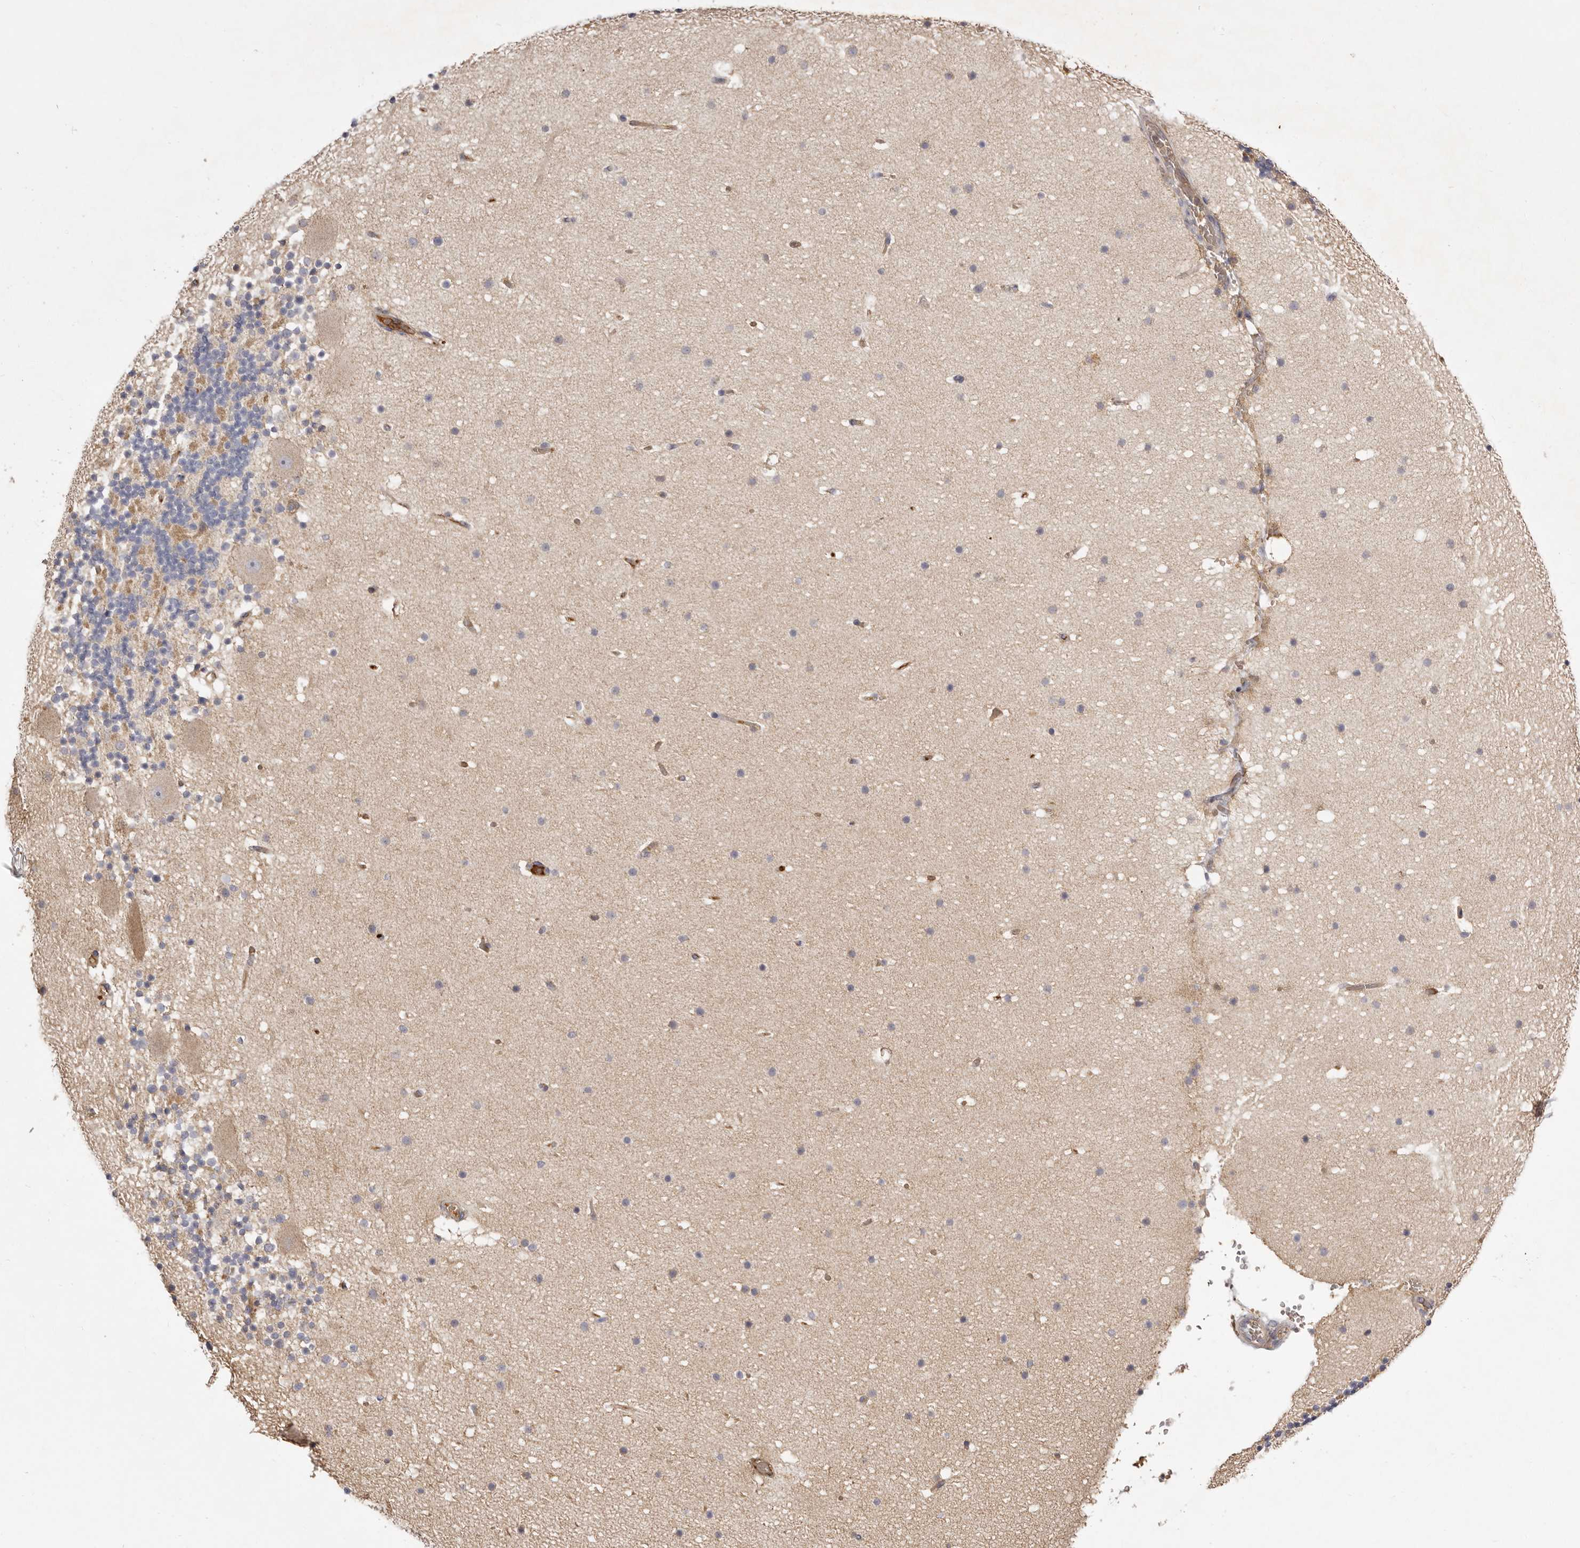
{"staining": {"intensity": "negative", "quantity": "none", "location": "none"}, "tissue": "cerebellum", "cell_type": "Cells in granular layer", "image_type": "normal", "snomed": [{"axis": "morphology", "description": "Normal tissue, NOS"}, {"axis": "topography", "description": "Cerebellum"}], "caption": "High magnification brightfield microscopy of normal cerebellum stained with DAB (brown) and counterstained with hematoxylin (blue): cells in granular layer show no significant positivity. (DAB (3,3'-diaminobenzidine) immunohistochemistry (IHC) visualized using brightfield microscopy, high magnification).", "gene": "ADAMTS9", "patient": {"sex": "male", "age": 57}}